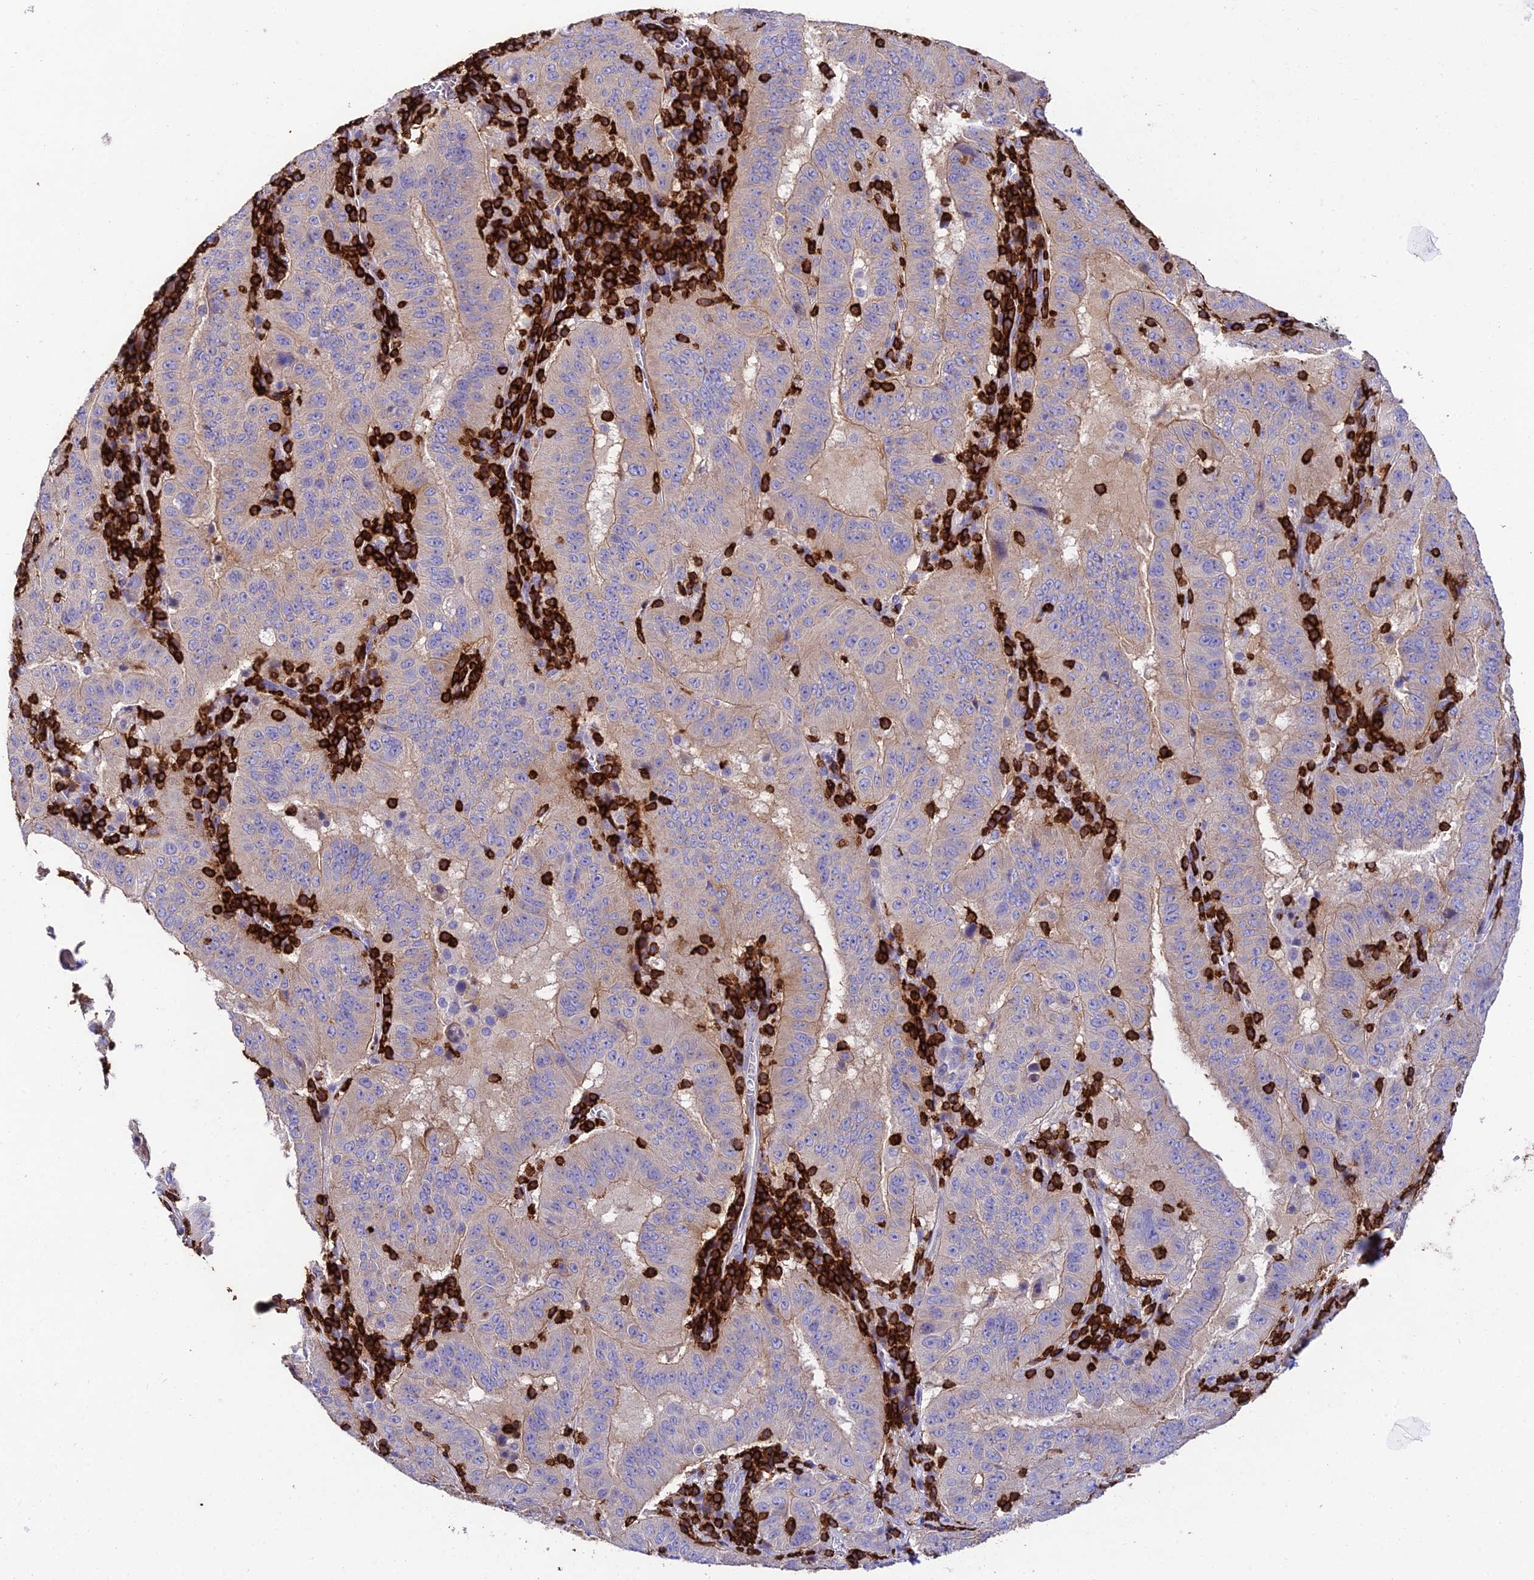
{"staining": {"intensity": "weak", "quantity": "25%-75%", "location": "cytoplasmic/membranous"}, "tissue": "pancreatic cancer", "cell_type": "Tumor cells", "image_type": "cancer", "snomed": [{"axis": "morphology", "description": "Adenocarcinoma, NOS"}, {"axis": "topography", "description": "Pancreas"}], "caption": "Adenocarcinoma (pancreatic) stained with immunohistochemistry displays weak cytoplasmic/membranous positivity in approximately 25%-75% of tumor cells. Nuclei are stained in blue.", "gene": "PTPRCAP", "patient": {"sex": "male", "age": 63}}